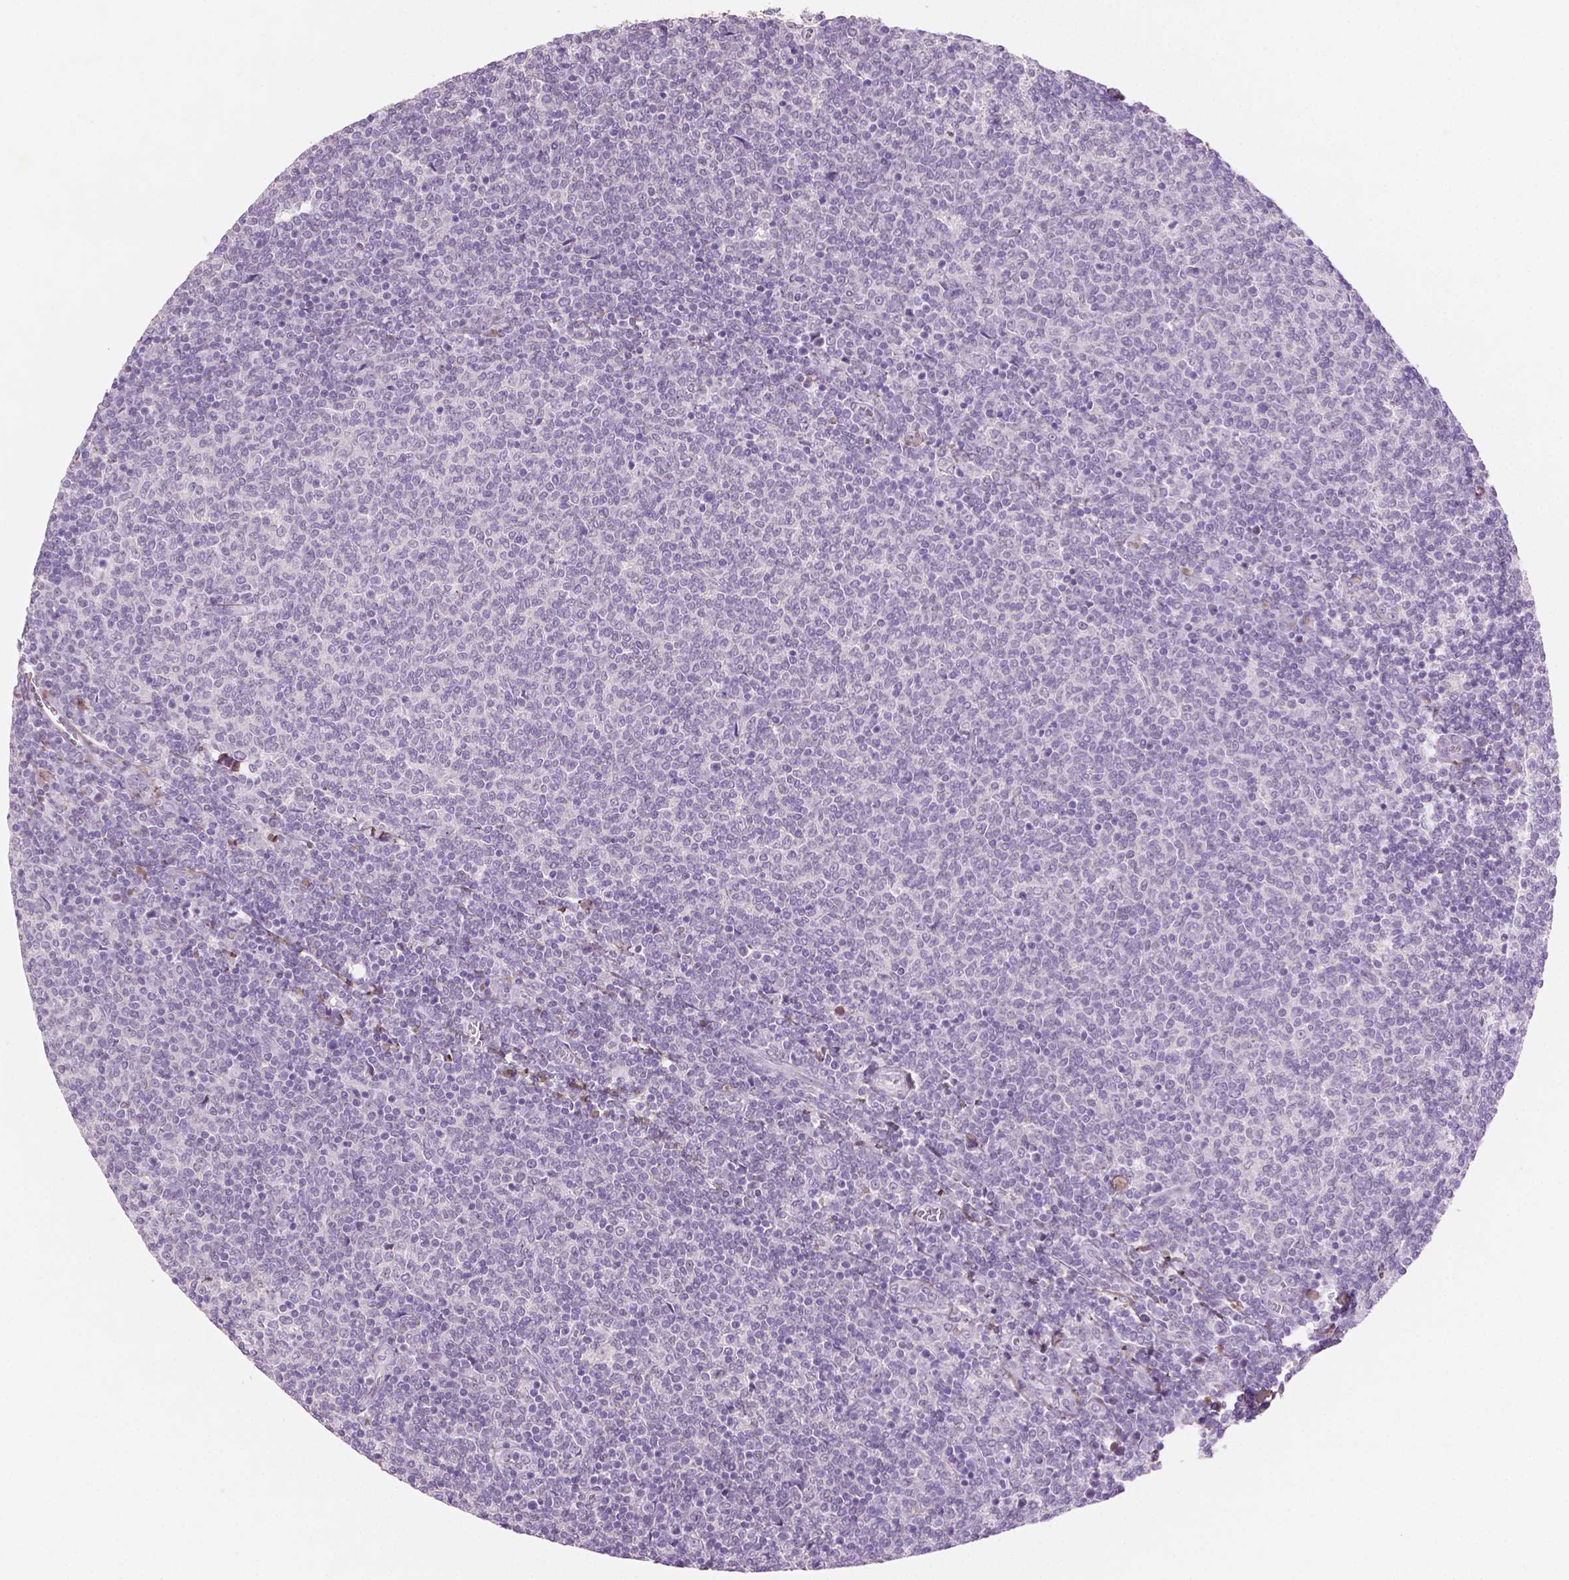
{"staining": {"intensity": "negative", "quantity": "none", "location": "none"}, "tissue": "lymphoma", "cell_type": "Tumor cells", "image_type": "cancer", "snomed": [{"axis": "morphology", "description": "Malignant lymphoma, non-Hodgkin's type, Low grade"}, {"axis": "topography", "description": "Lymph node"}], "caption": "The IHC histopathology image has no significant positivity in tumor cells of malignant lymphoma, non-Hodgkin's type (low-grade) tissue.", "gene": "DLG2", "patient": {"sex": "male", "age": 52}}